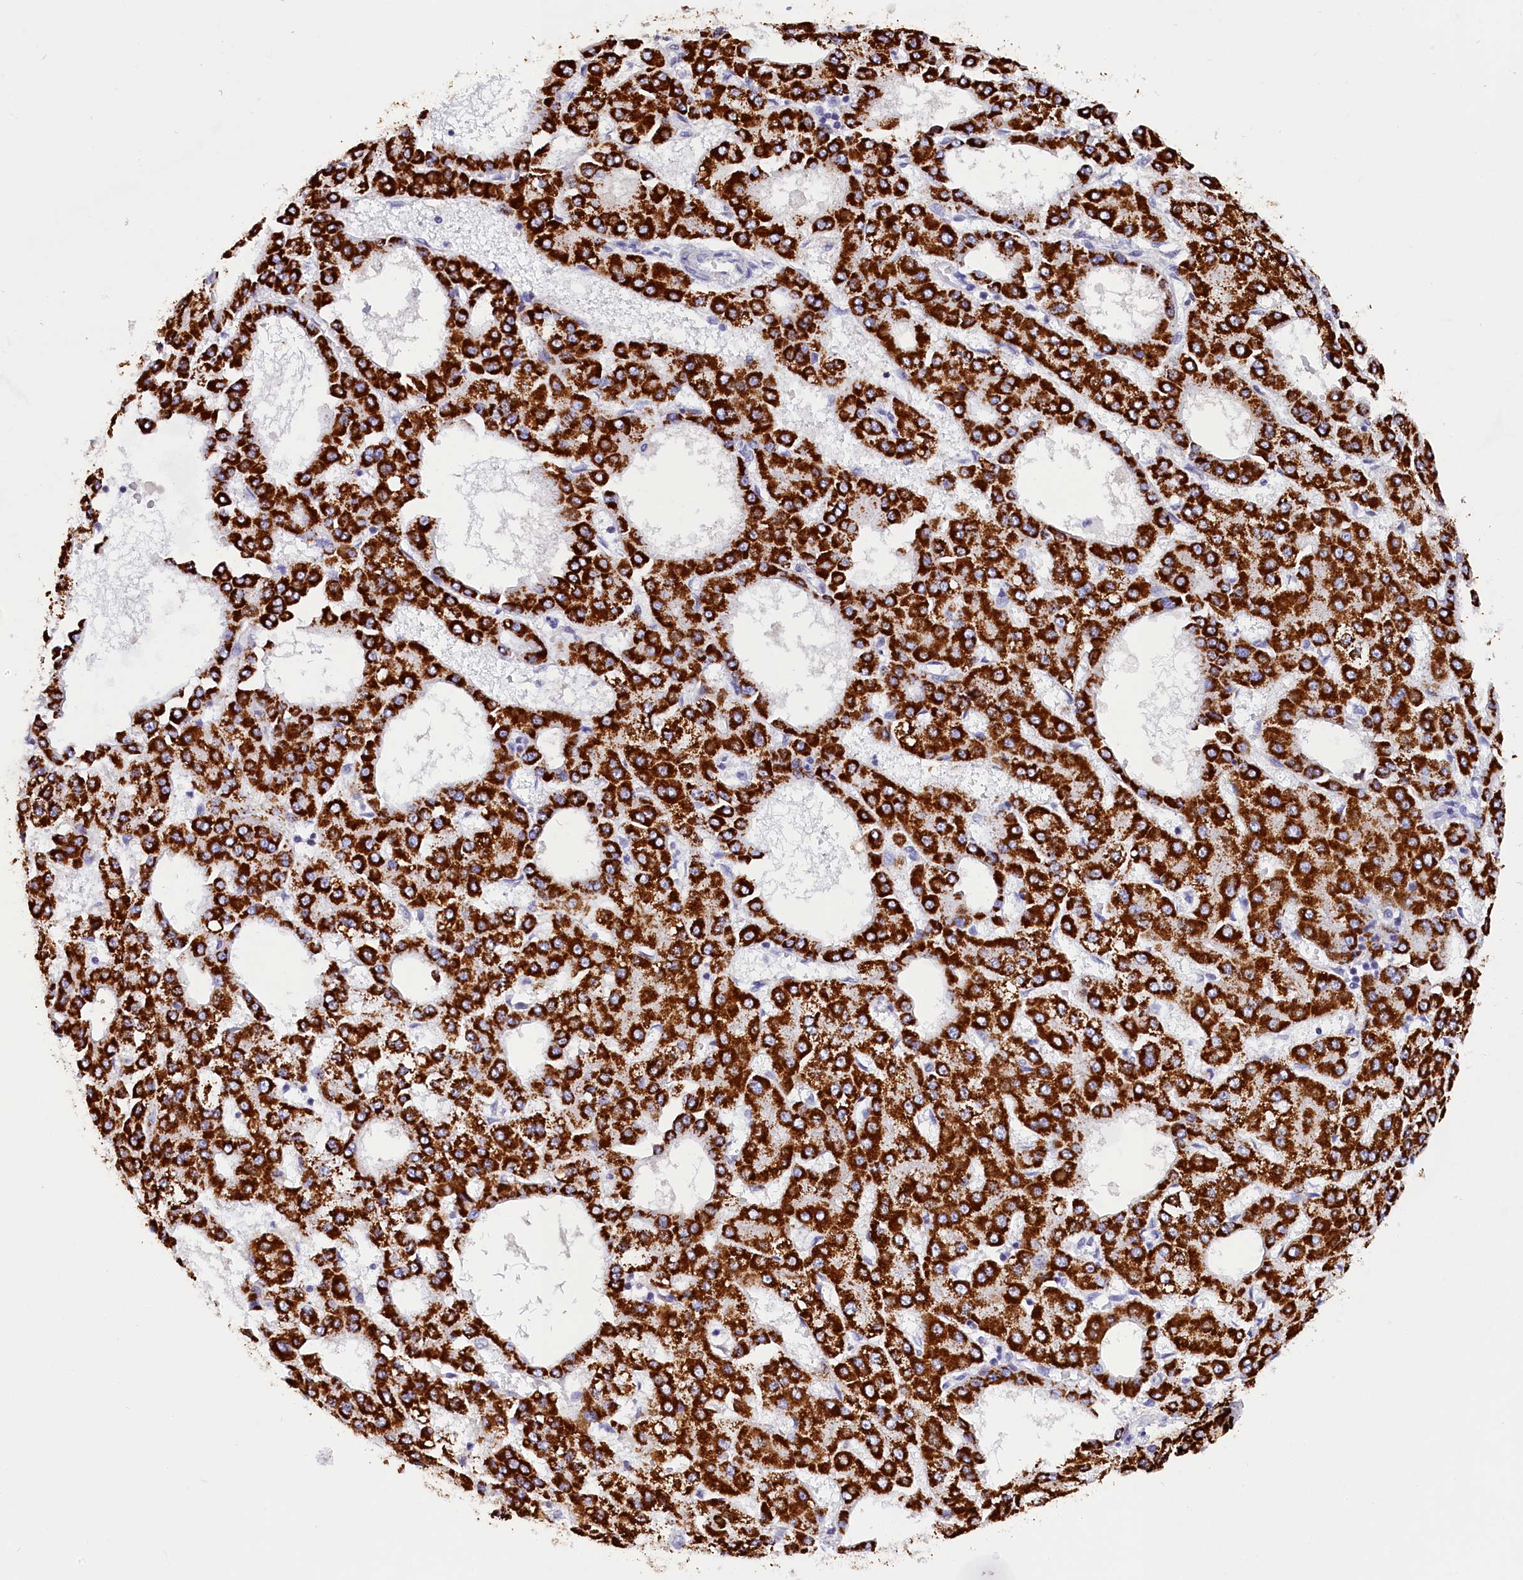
{"staining": {"intensity": "strong", "quantity": ">75%", "location": "cytoplasmic/membranous"}, "tissue": "liver cancer", "cell_type": "Tumor cells", "image_type": "cancer", "snomed": [{"axis": "morphology", "description": "Carcinoma, Hepatocellular, NOS"}, {"axis": "topography", "description": "Liver"}], "caption": "Protein expression analysis of liver cancer reveals strong cytoplasmic/membranous expression in approximately >75% of tumor cells.", "gene": "ABAT", "patient": {"sex": "male", "age": 47}}